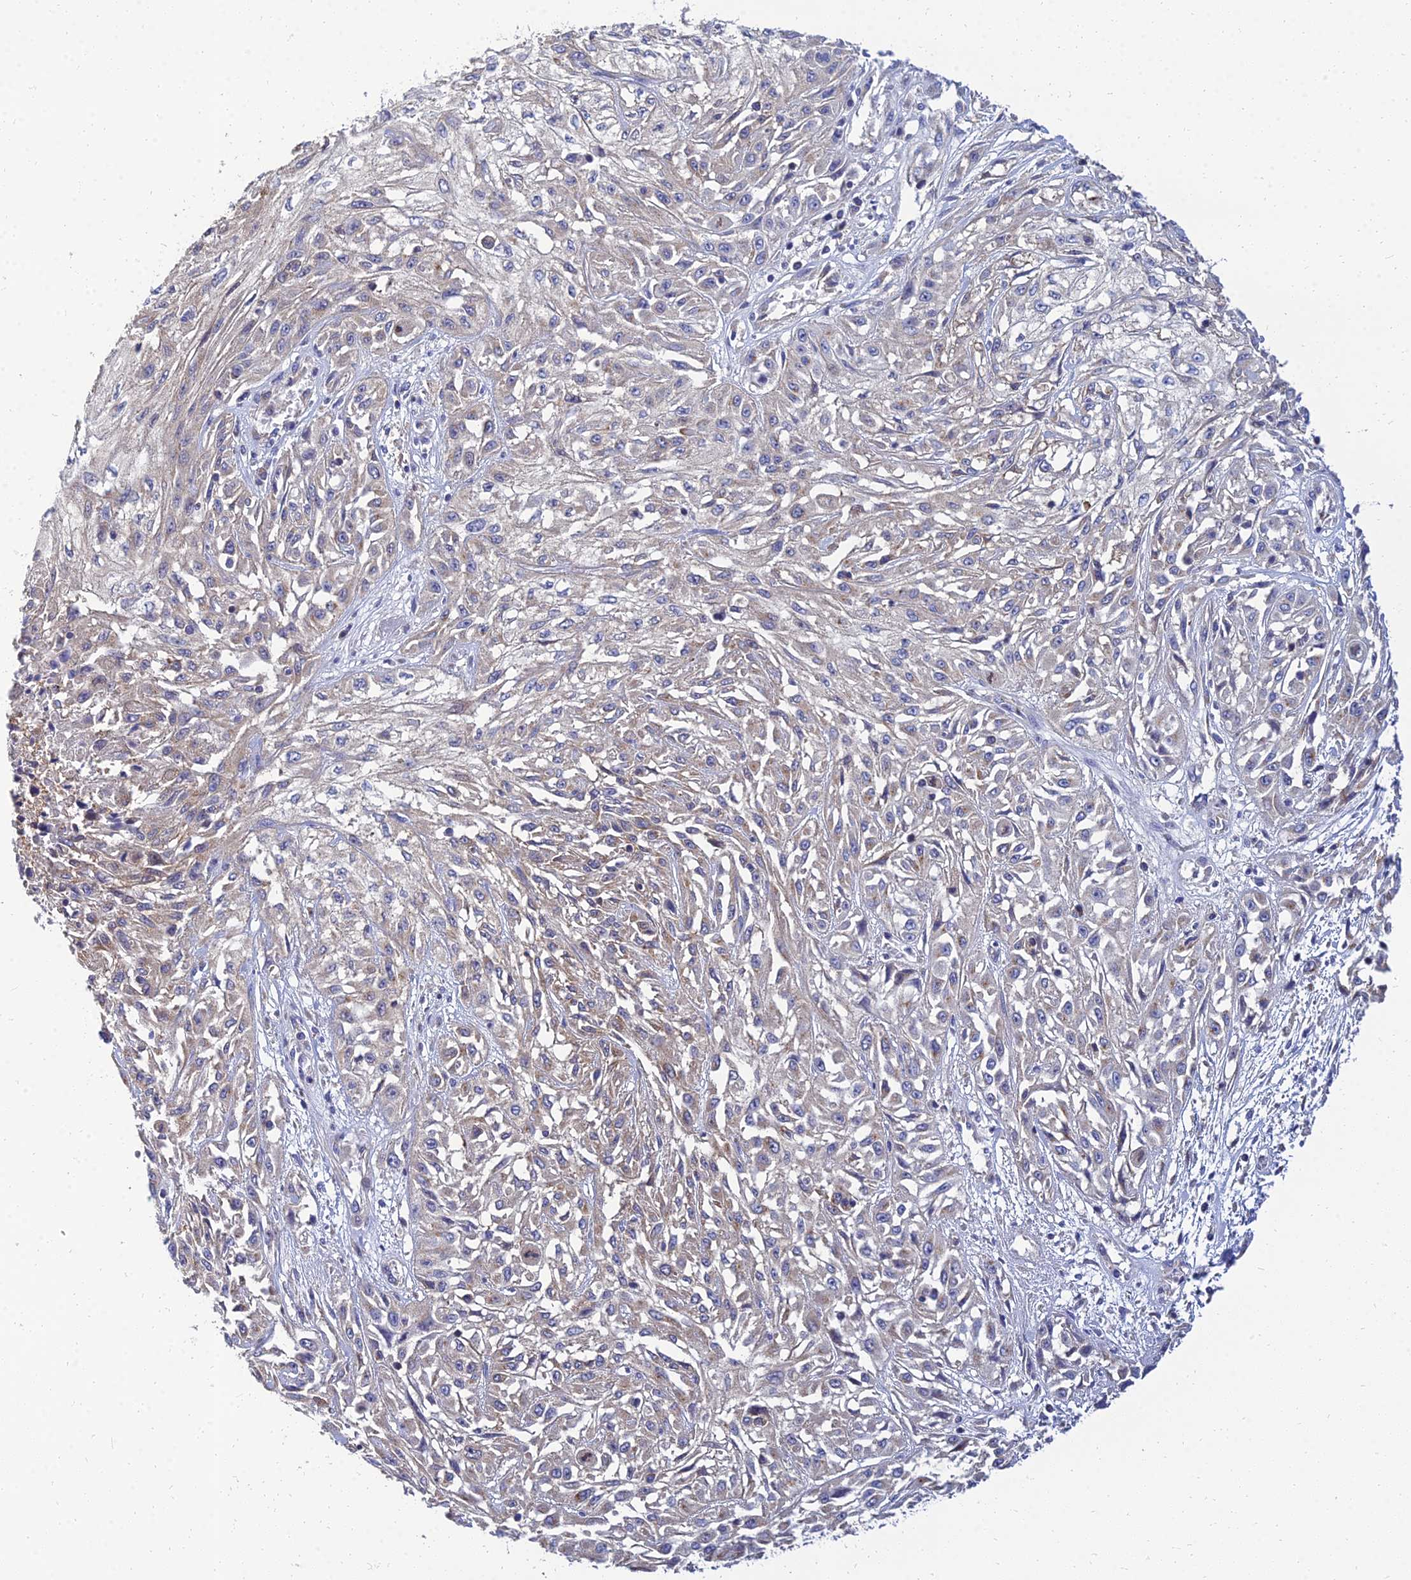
{"staining": {"intensity": "weak", "quantity": "25%-75%", "location": "cytoplasmic/membranous"}, "tissue": "skin cancer", "cell_type": "Tumor cells", "image_type": "cancer", "snomed": [{"axis": "morphology", "description": "Squamous cell carcinoma, NOS"}, {"axis": "morphology", "description": "Squamous cell carcinoma, metastatic, NOS"}, {"axis": "topography", "description": "Skin"}, {"axis": "topography", "description": "Lymph node"}], "caption": "The histopathology image demonstrates a brown stain indicating the presence of a protein in the cytoplasmic/membranous of tumor cells in metastatic squamous cell carcinoma (skin).", "gene": "NPY", "patient": {"sex": "male", "age": 75}}